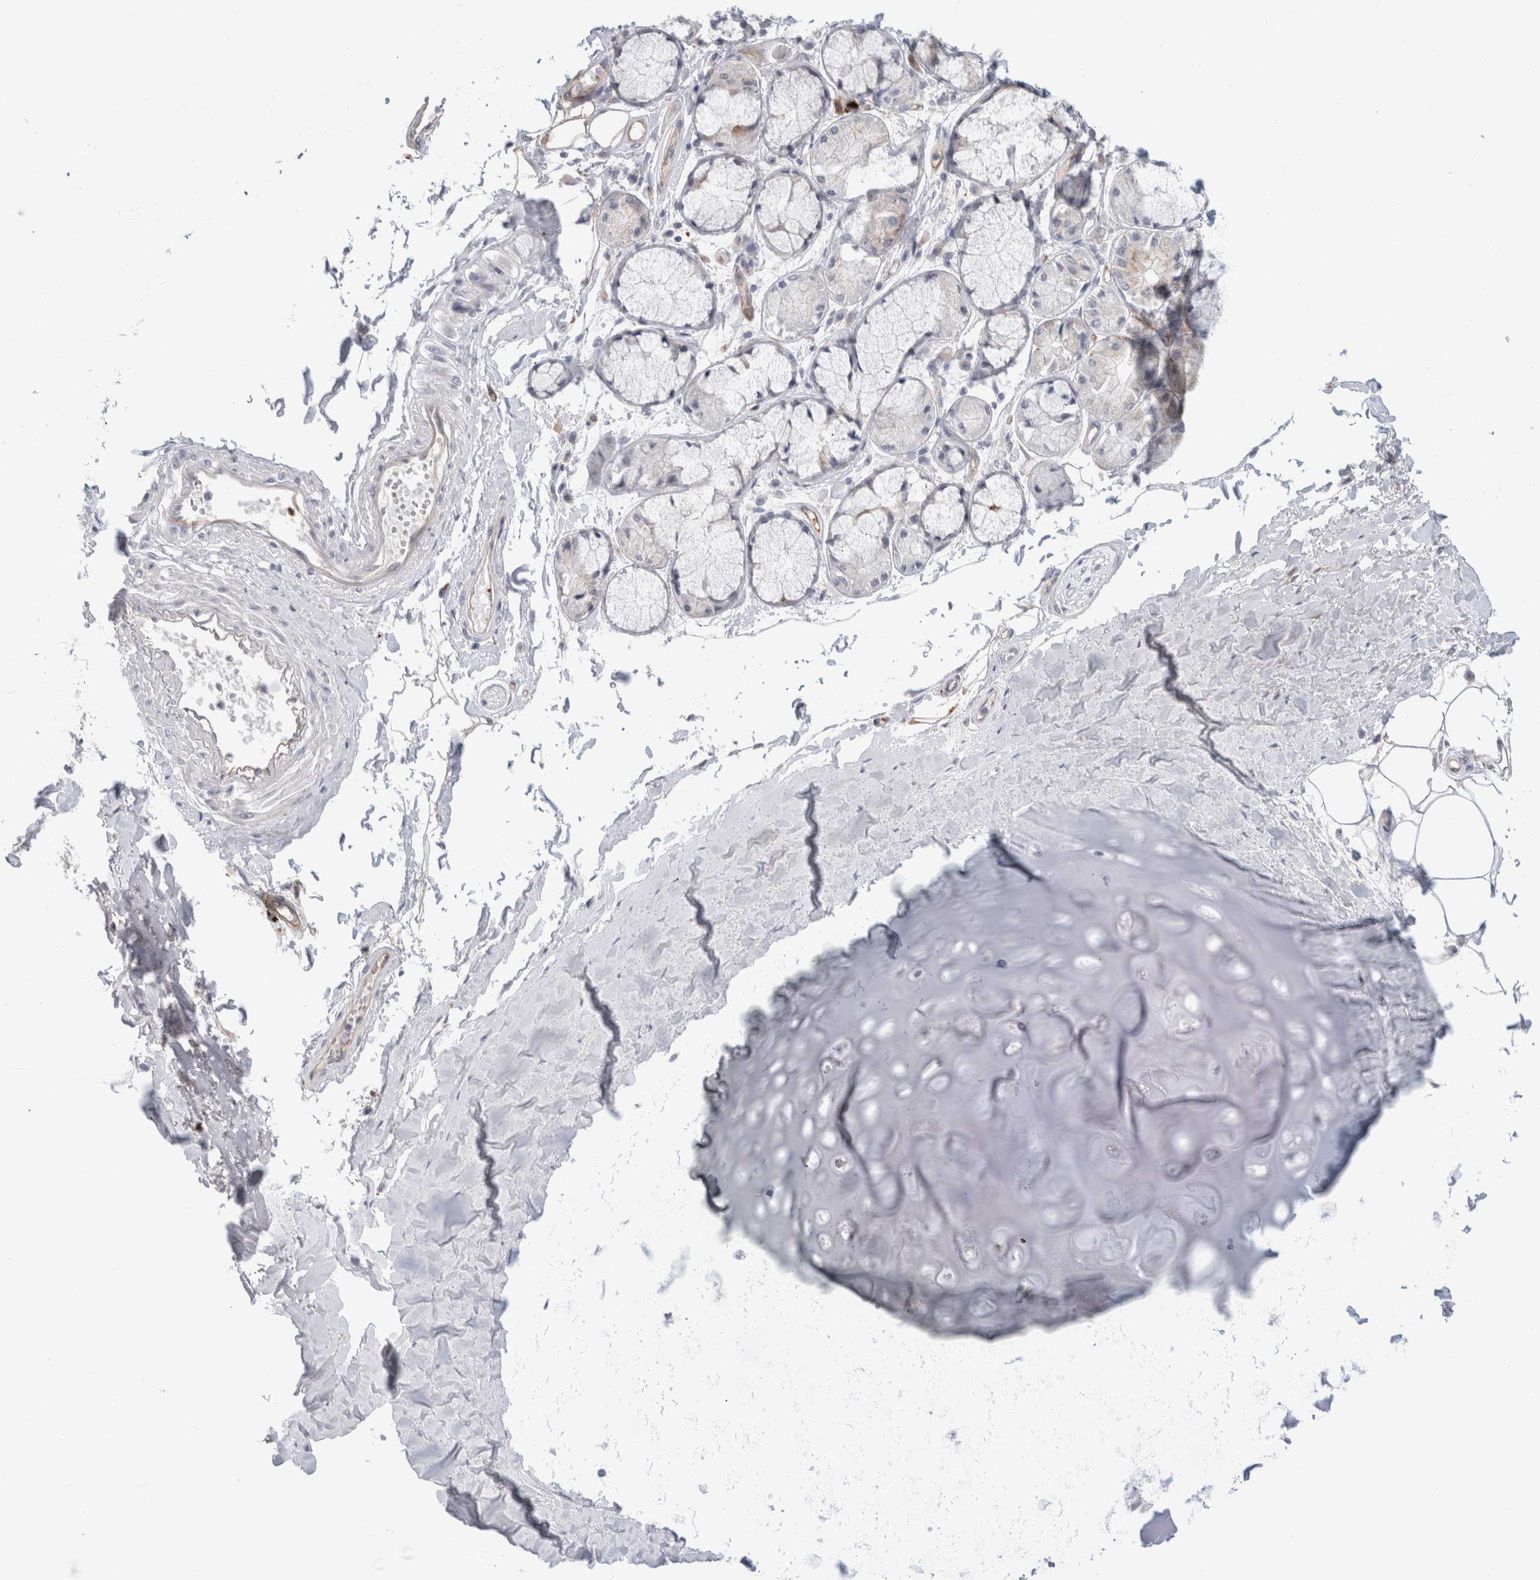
{"staining": {"intensity": "negative", "quantity": "none", "location": "none"}, "tissue": "adipose tissue", "cell_type": "Adipocytes", "image_type": "normal", "snomed": [{"axis": "morphology", "description": "Normal tissue, NOS"}, {"axis": "topography", "description": "Bronchus"}], "caption": "Normal adipose tissue was stained to show a protein in brown. There is no significant staining in adipocytes. The staining is performed using DAB (3,3'-diaminobenzidine) brown chromogen with nuclei counter-stained in using hematoxylin.", "gene": "ANKMY1", "patient": {"sex": "male", "age": 66}}